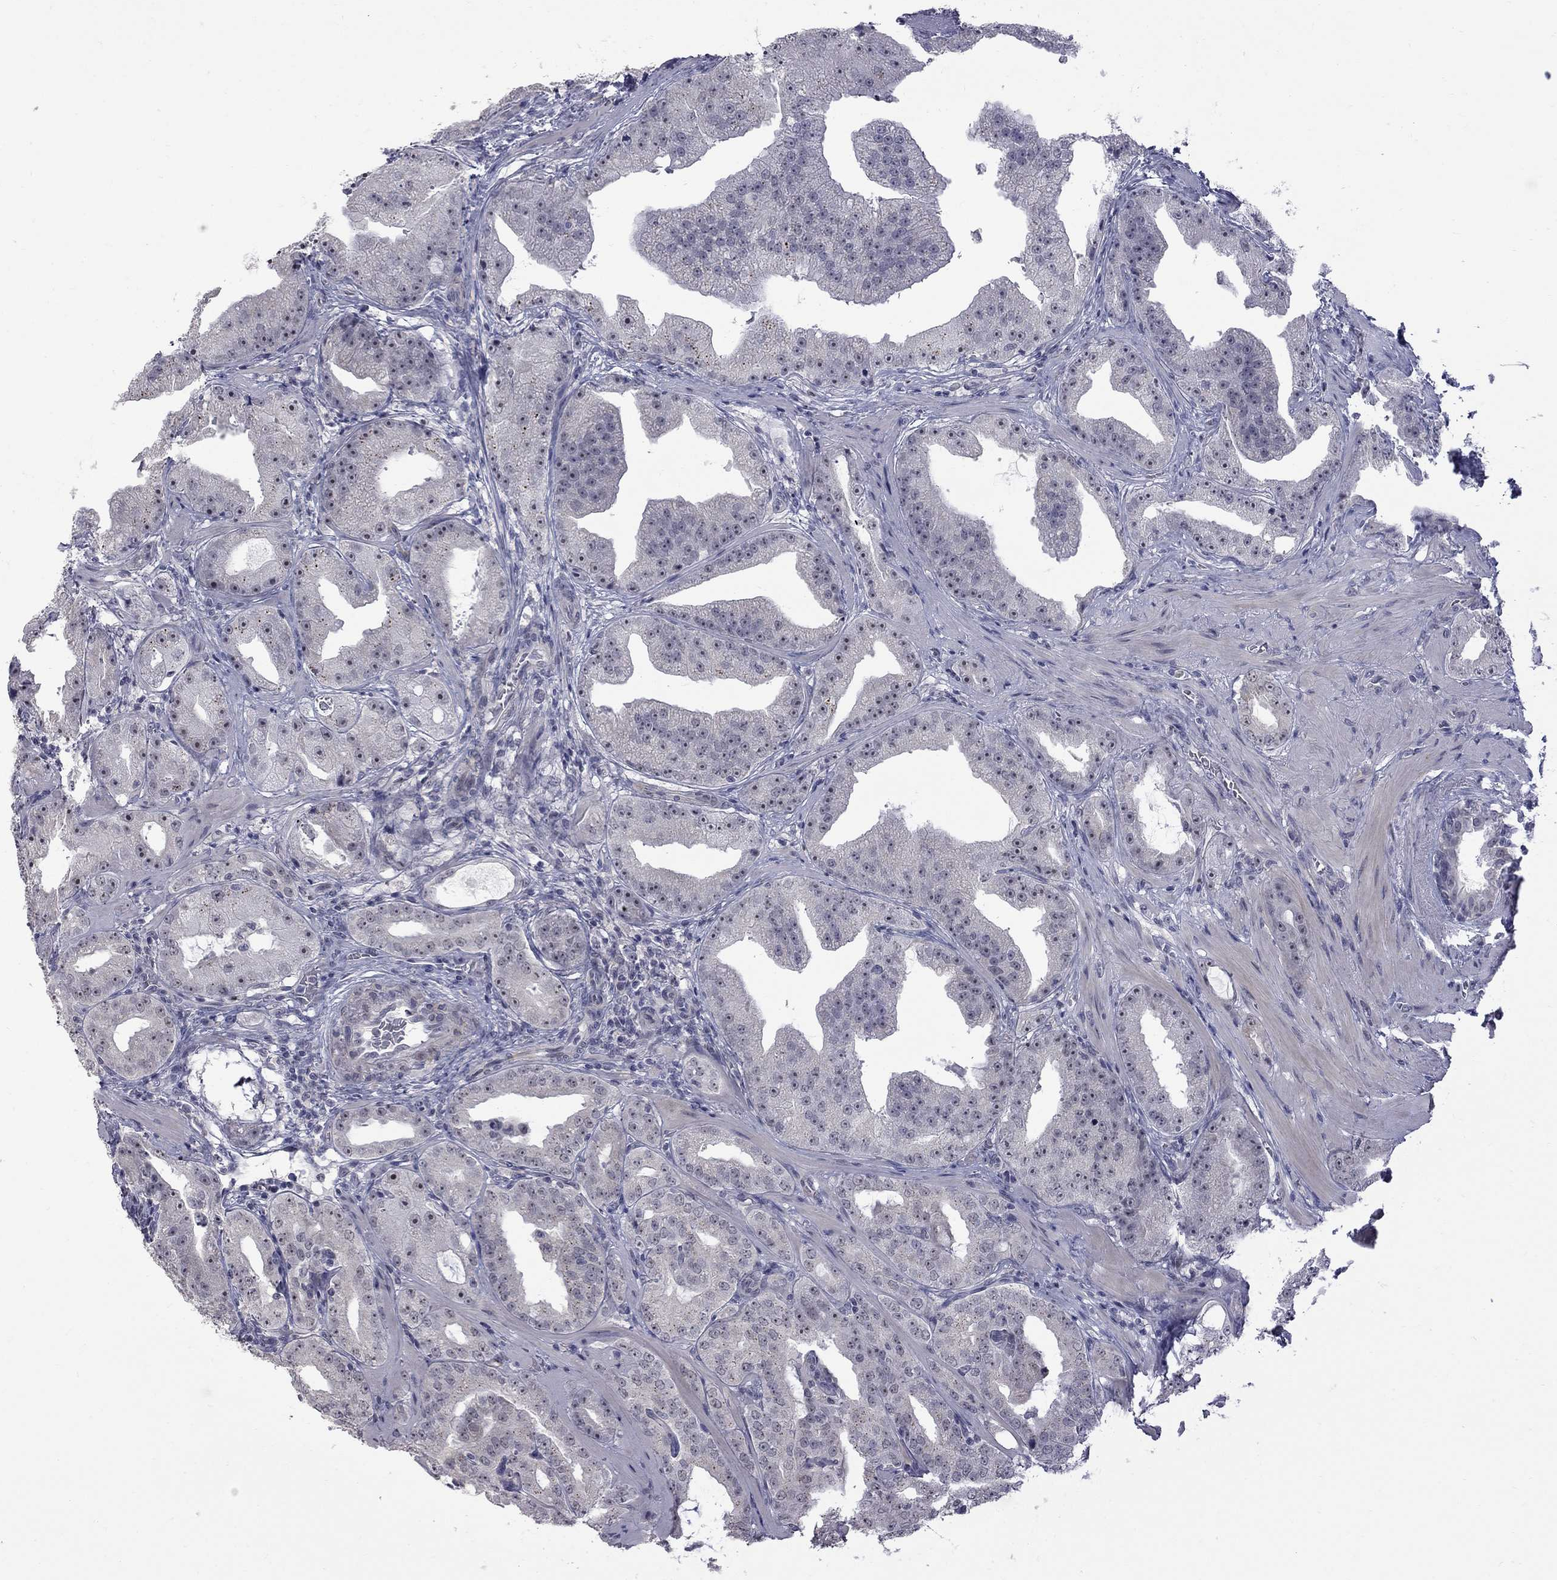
{"staining": {"intensity": "moderate", "quantity": "<25%", "location": "nuclear"}, "tissue": "prostate cancer", "cell_type": "Tumor cells", "image_type": "cancer", "snomed": [{"axis": "morphology", "description": "Adenocarcinoma, Low grade"}, {"axis": "topography", "description": "Prostate"}], "caption": "Adenocarcinoma (low-grade) (prostate) stained with IHC displays moderate nuclear positivity in about <25% of tumor cells.", "gene": "GSG1L", "patient": {"sex": "male", "age": 62}}